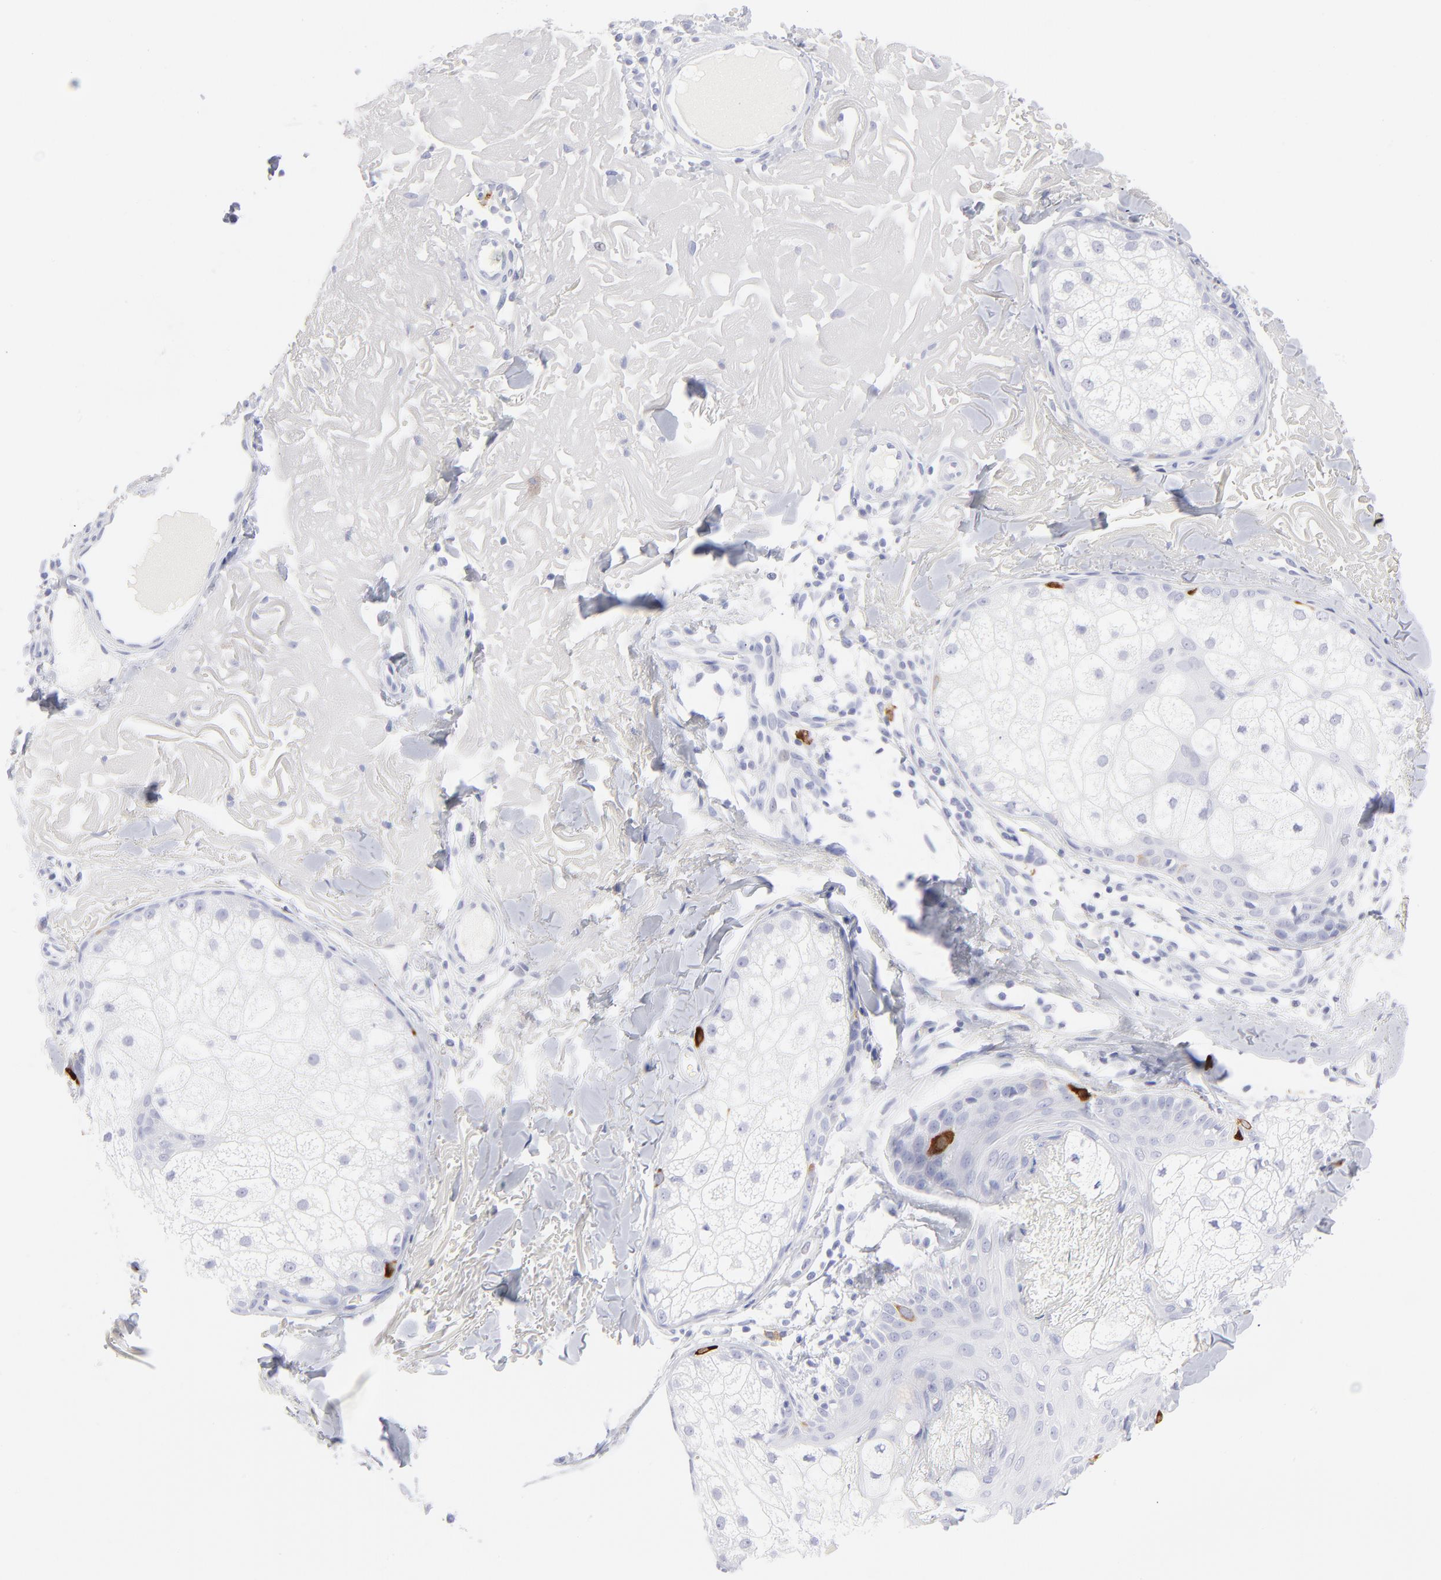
{"staining": {"intensity": "strong", "quantity": "<25%", "location": "cytoplasmic/membranous"}, "tissue": "skin cancer", "cell_type": "Tumor cells", "image_type": "cancer", "snomed": [{"axis": "morphology", "description": "Basal cell carcinoma"}, {"axis": "topography", "description": "Skin"}], "caption": "A high-resolution image shows immunohistochemistry (IHC) staining of skin cancer, which displays strong cytoplasmic/membranous positivity in about <25% of tumor cells. (IHC, brightfield microscopy, high magnification).", "gene": "CCNB1", "patient": {"sex": "male", "age": 74}}